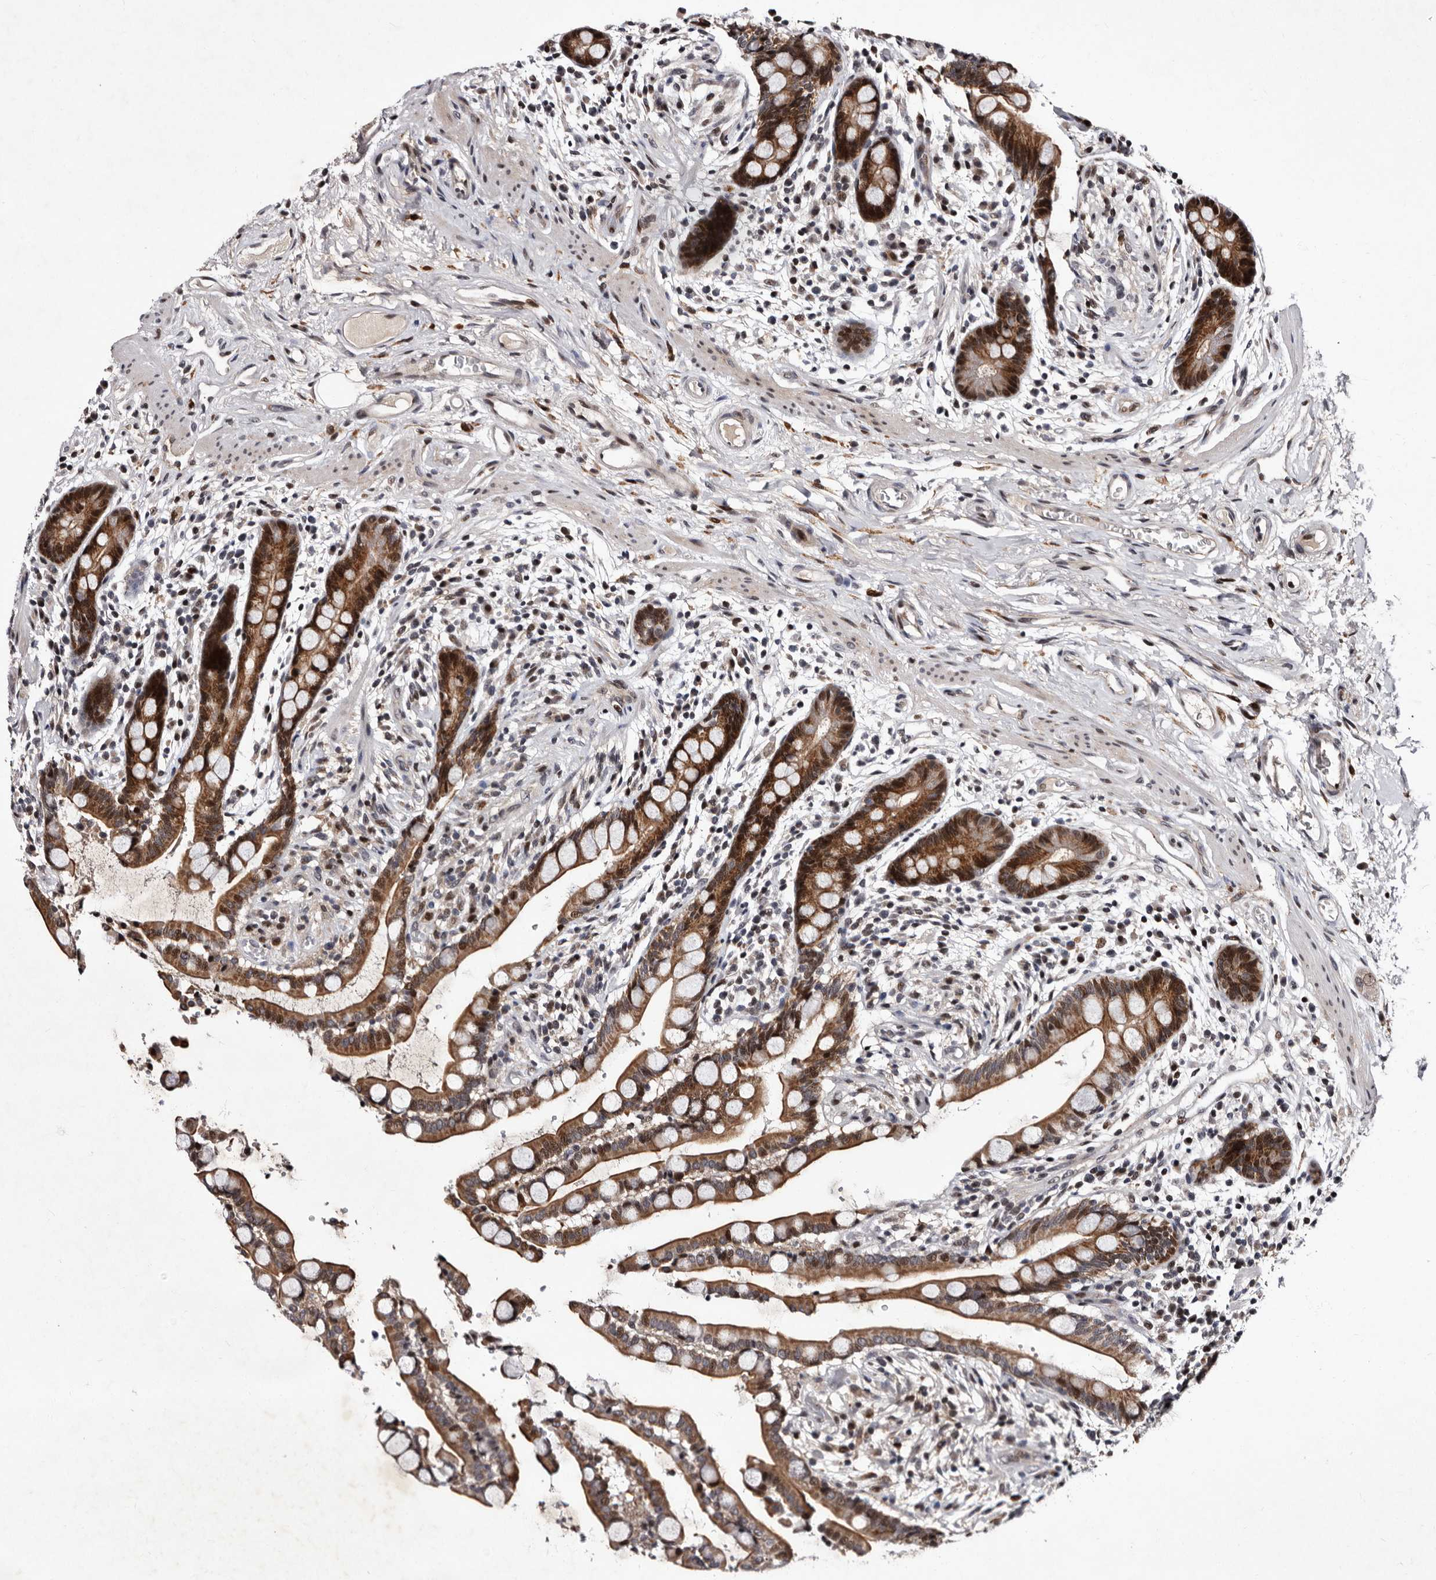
{"staining": {"intensity": "moderate", "quantity": ">75%", "location": "nuclear"}, "tissue": "colon", "cell_type": "Endothelial cells", "image_type": "normal", "snomed": [{"axis": "morphology", "description": "Normal tissue, NOS"}, {"axis": "topography", "description": "Colon"}], "caption": "Immunohistochemistry (IHC) (DAB (3,3'-diaminobenzidine)) staining of benign colon exhibits moderate nuclear protein positivity in about >75% of endothelial cells.", "gene": "TNKS", "patient": {"sex": "male", "age": 73}}